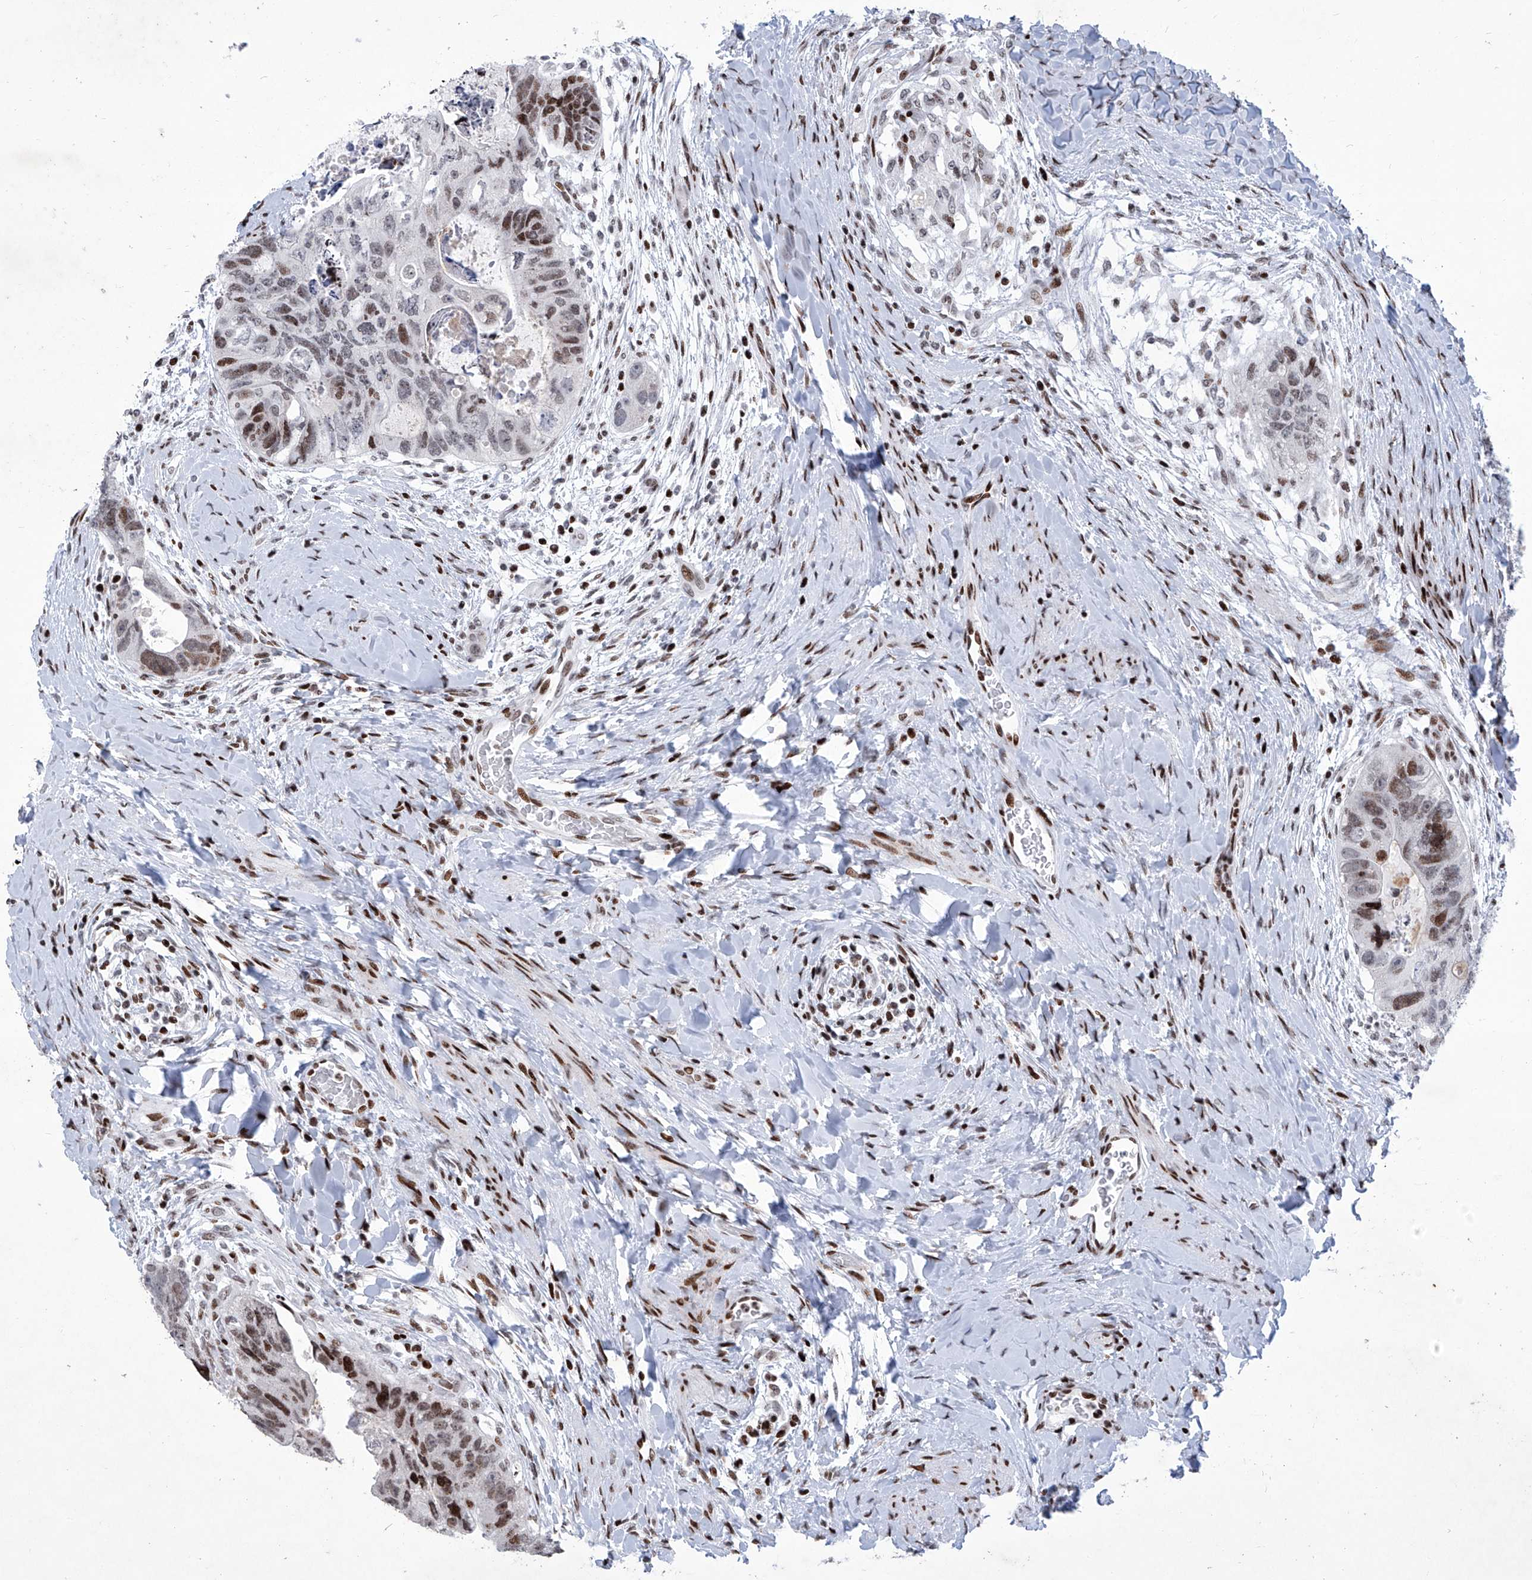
{"staining": {"intensity": "moderate", "quantity": ">75%", "location": "nuclear"}, "tissue": "colorectal cancer", "cell_type": "Tumor cells", "image_type": "cancer", "snomed": [{"axis": "morphology", "description": "Adenocarcinoma, NOS"}, {"axis": "topography", "description": "Rectum"}], "caption": "This histopathology image exhibits adenocarcinoma (colorectal) stained with immunohistochemistry (IHC) to label a protein in brown. The nuclear of tumor cells show moderate positivity for the protein. Nuclei are counter-stained blue.", "gene": "HEY2", "patient": {"sex": "male", "age": 59}}